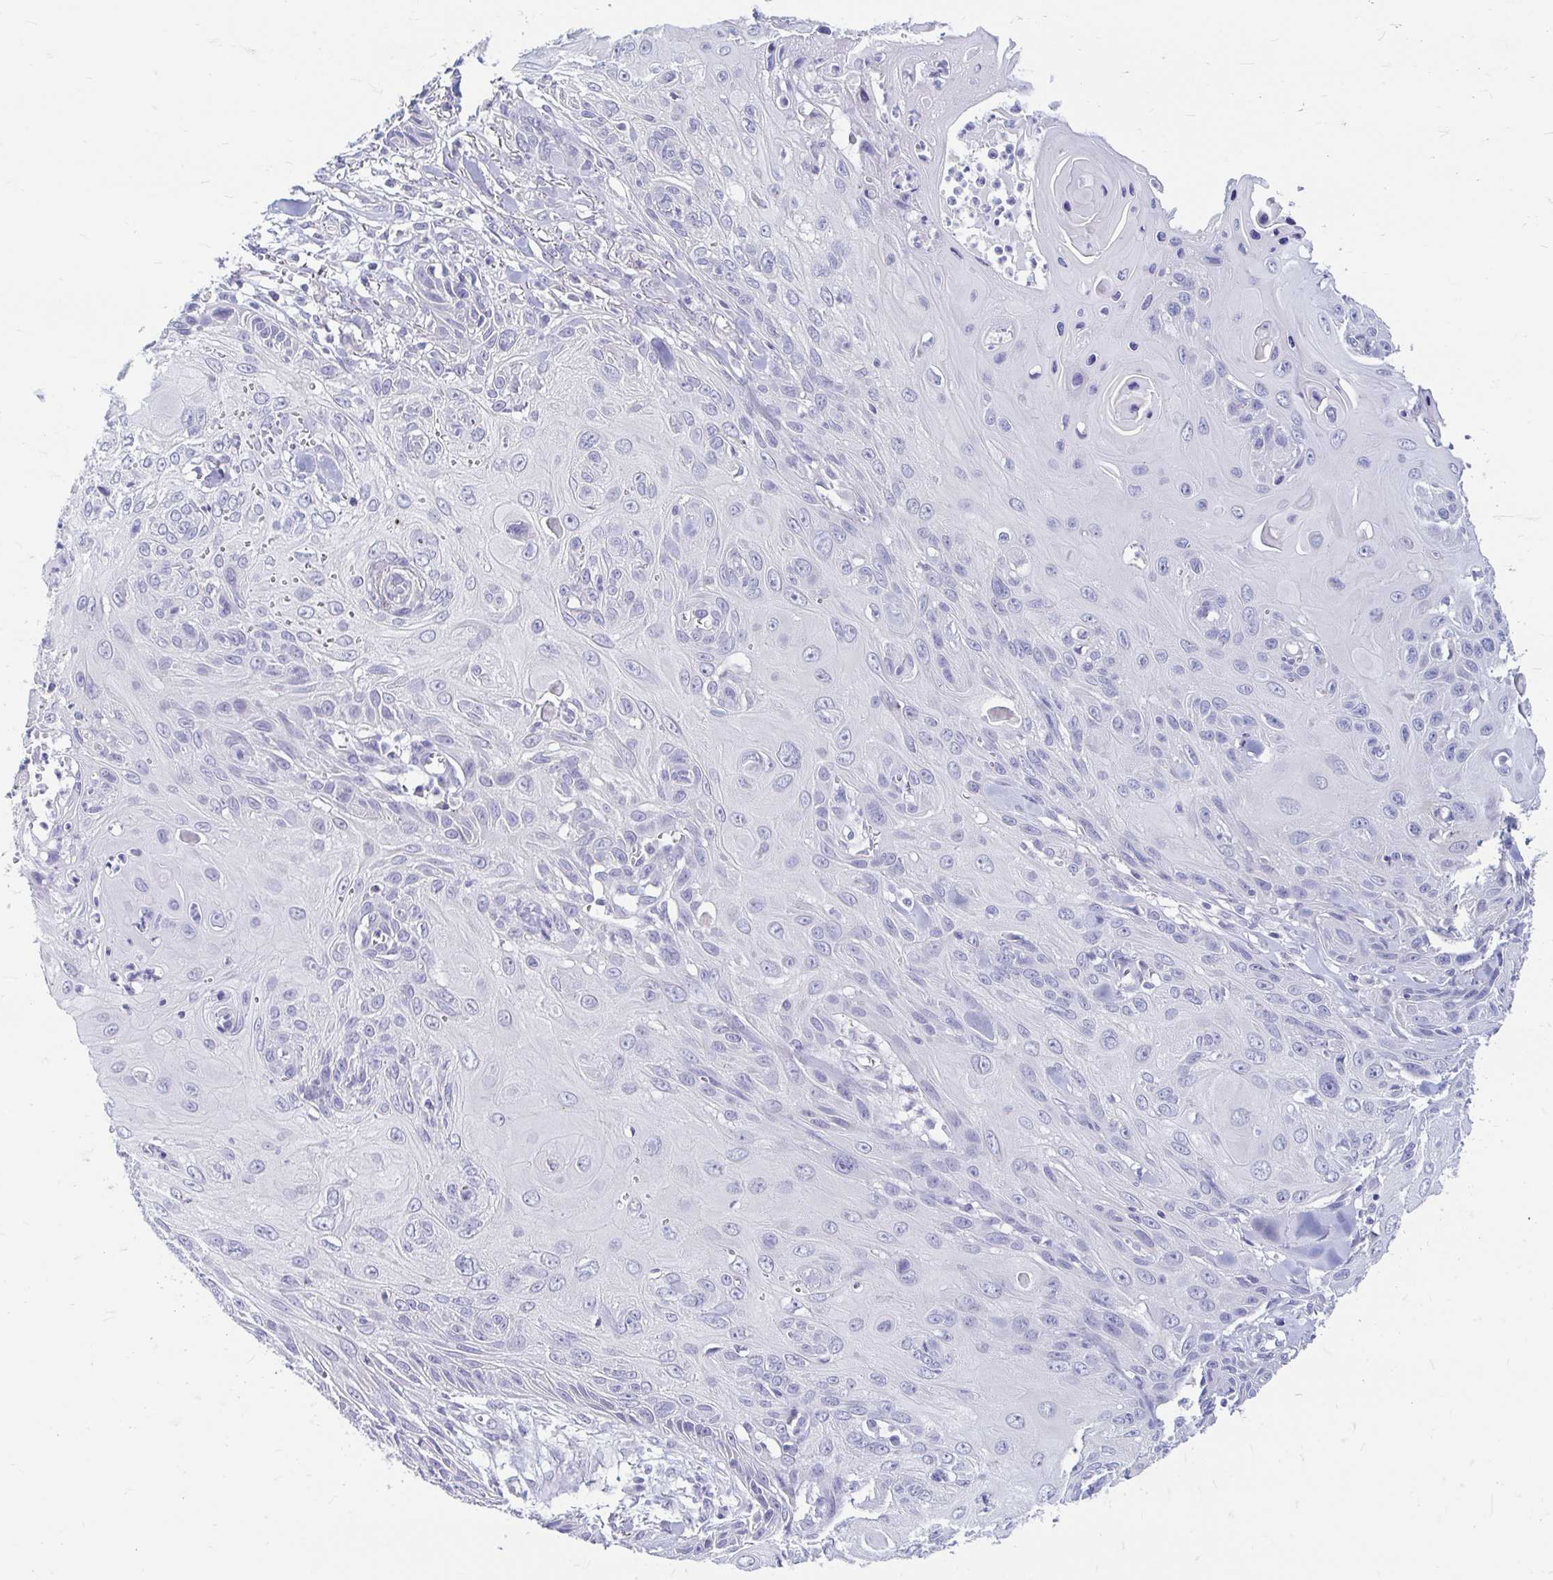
{"staining": {"intensity": "negative", "quantity": "none", "location": "none"}, "tissue": "skin cancer", "cell_type": "Tumor cells", "image_type": "cancer", "snomed": [{"axis": "morphology", "description": "Squamous cell carcinoma, NOS"}, {"axis": "topography", "description": "Skin"}, {"axis": "topography", "description": "Vulva"}], "caption": "High power microscopy photomicrograph of an immunohistochemistry micrograph of skin cancer (squamous cell carcinoma), revealing no significant expression in tumor cells.", "gene": "ADH1A", "patient": {"sex": "female", "age": 83}}